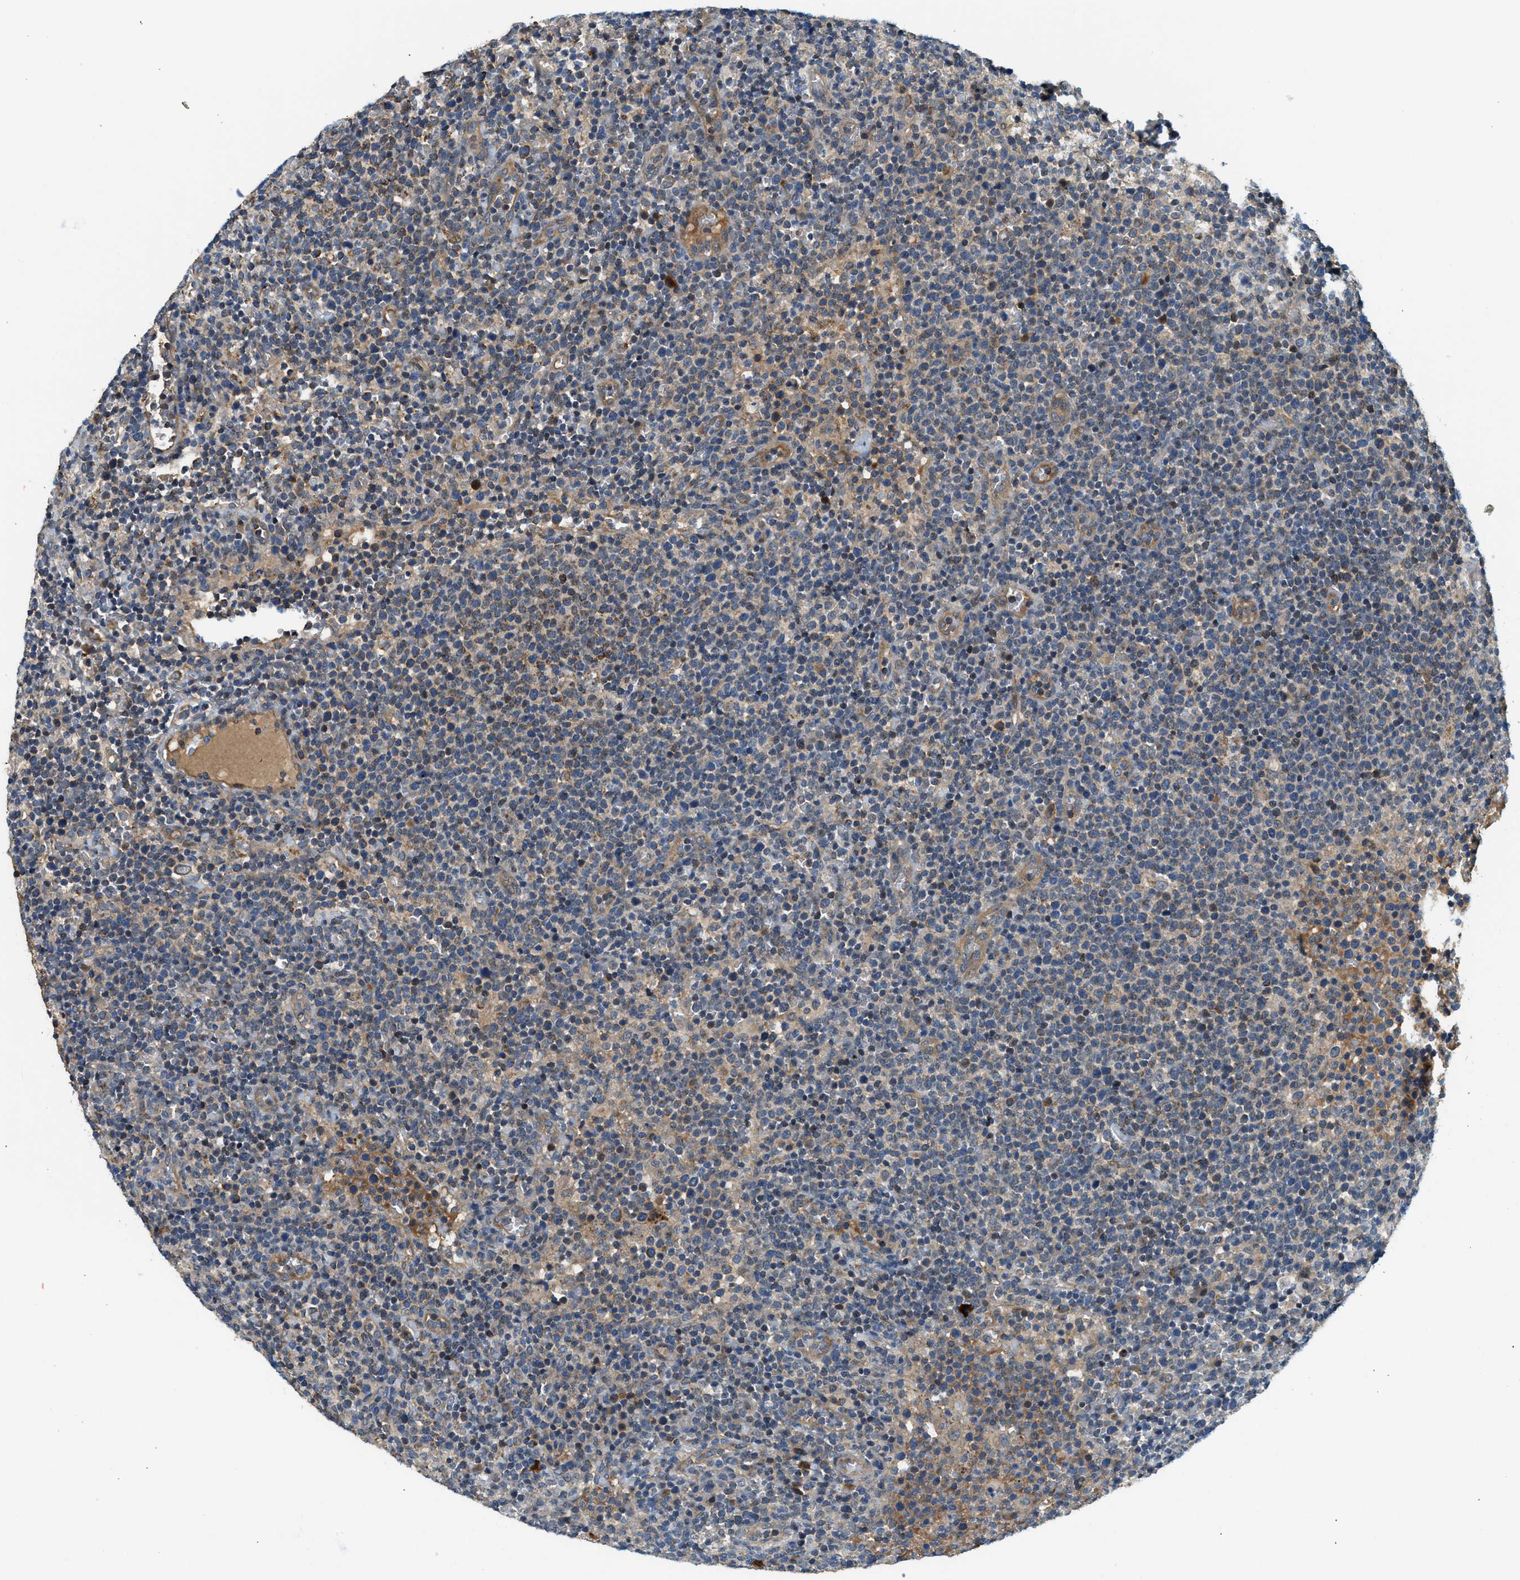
{"staining": {"intensity": "weak", "quantity": "<25%", "location": "cytoplasmic/membranous"}, "tissue": "lymphoma", "cell_type": "Tumor cells", "image_type": "cancer", "snomed": [{"axis": "morphology", "description": "Malignant lymphoma, non-Hodgkin's type, High grade"}, {"axis": "topography", "description": "Lymph node"}], "caption": "Lymphoma was stained to show a protein in brown. There is no significant expression in tumor cells.", "gene": "KCNK1", "patient": {"sex": "male", "age": 61}}